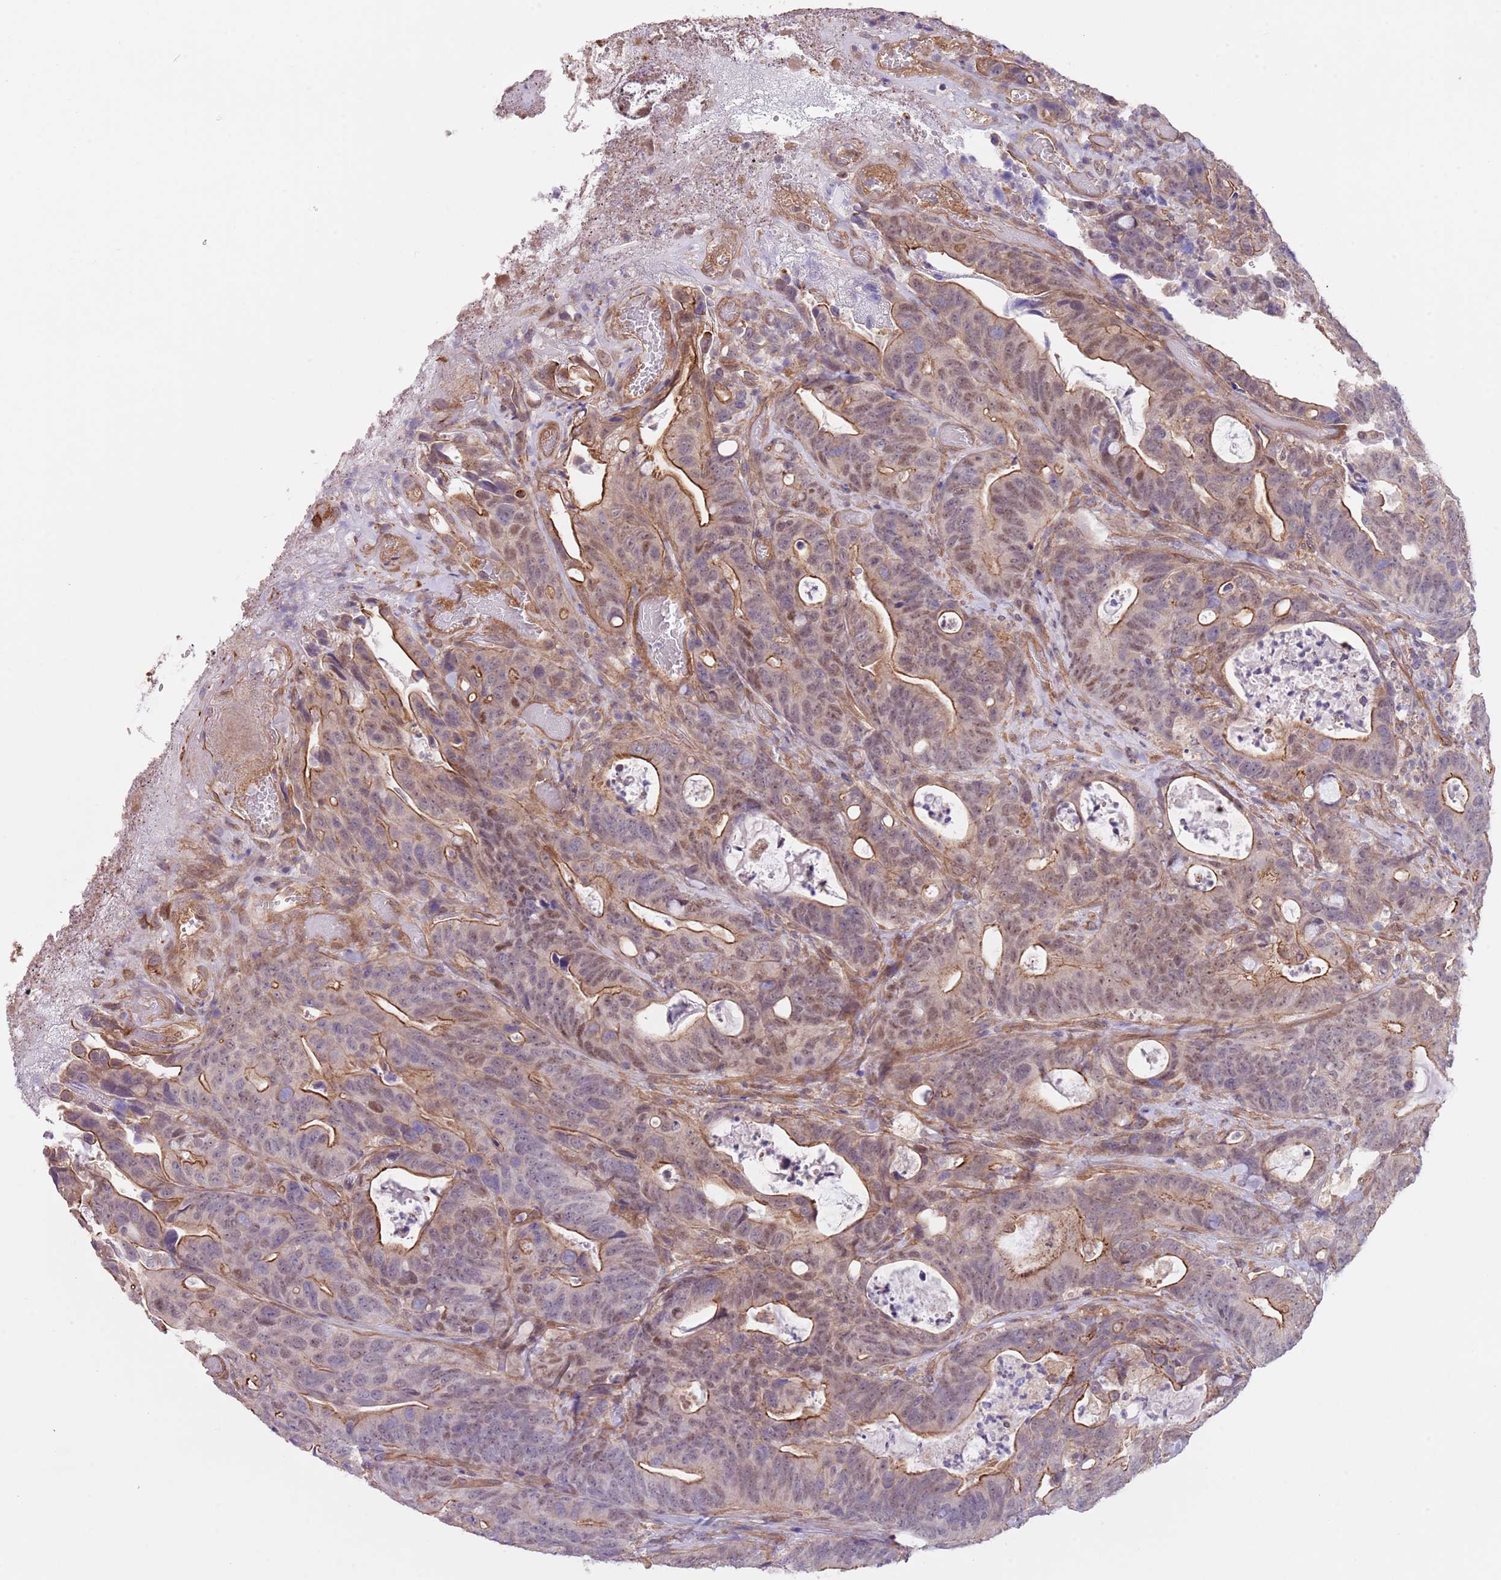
{"staining": {"intensity": "moderate", "quantity": "25%-75%", "location": "cytoplasmic/membranous,nuclear"}, "tissue": "colorectal cancer", "cell_type": "Tumor cells", "image_type": "cancer", "snomed": [{"axis": "morphology", "description": "Adenocarcinoma, NOS"}, {"axis": "topography", "description": "Colon"}], "caption": "An image of colorectal adenocarcinoma stained for a protein exhibits moderate cytoplasmic/membranous and nuclear brown staining in tumor cells. Using DAB (brown) and hematoxylin (blue) stains, captured at high magnification using brightfield microscopy.", "gene": "CREBZF", "patient": {"sex": "female", "age": 82}}